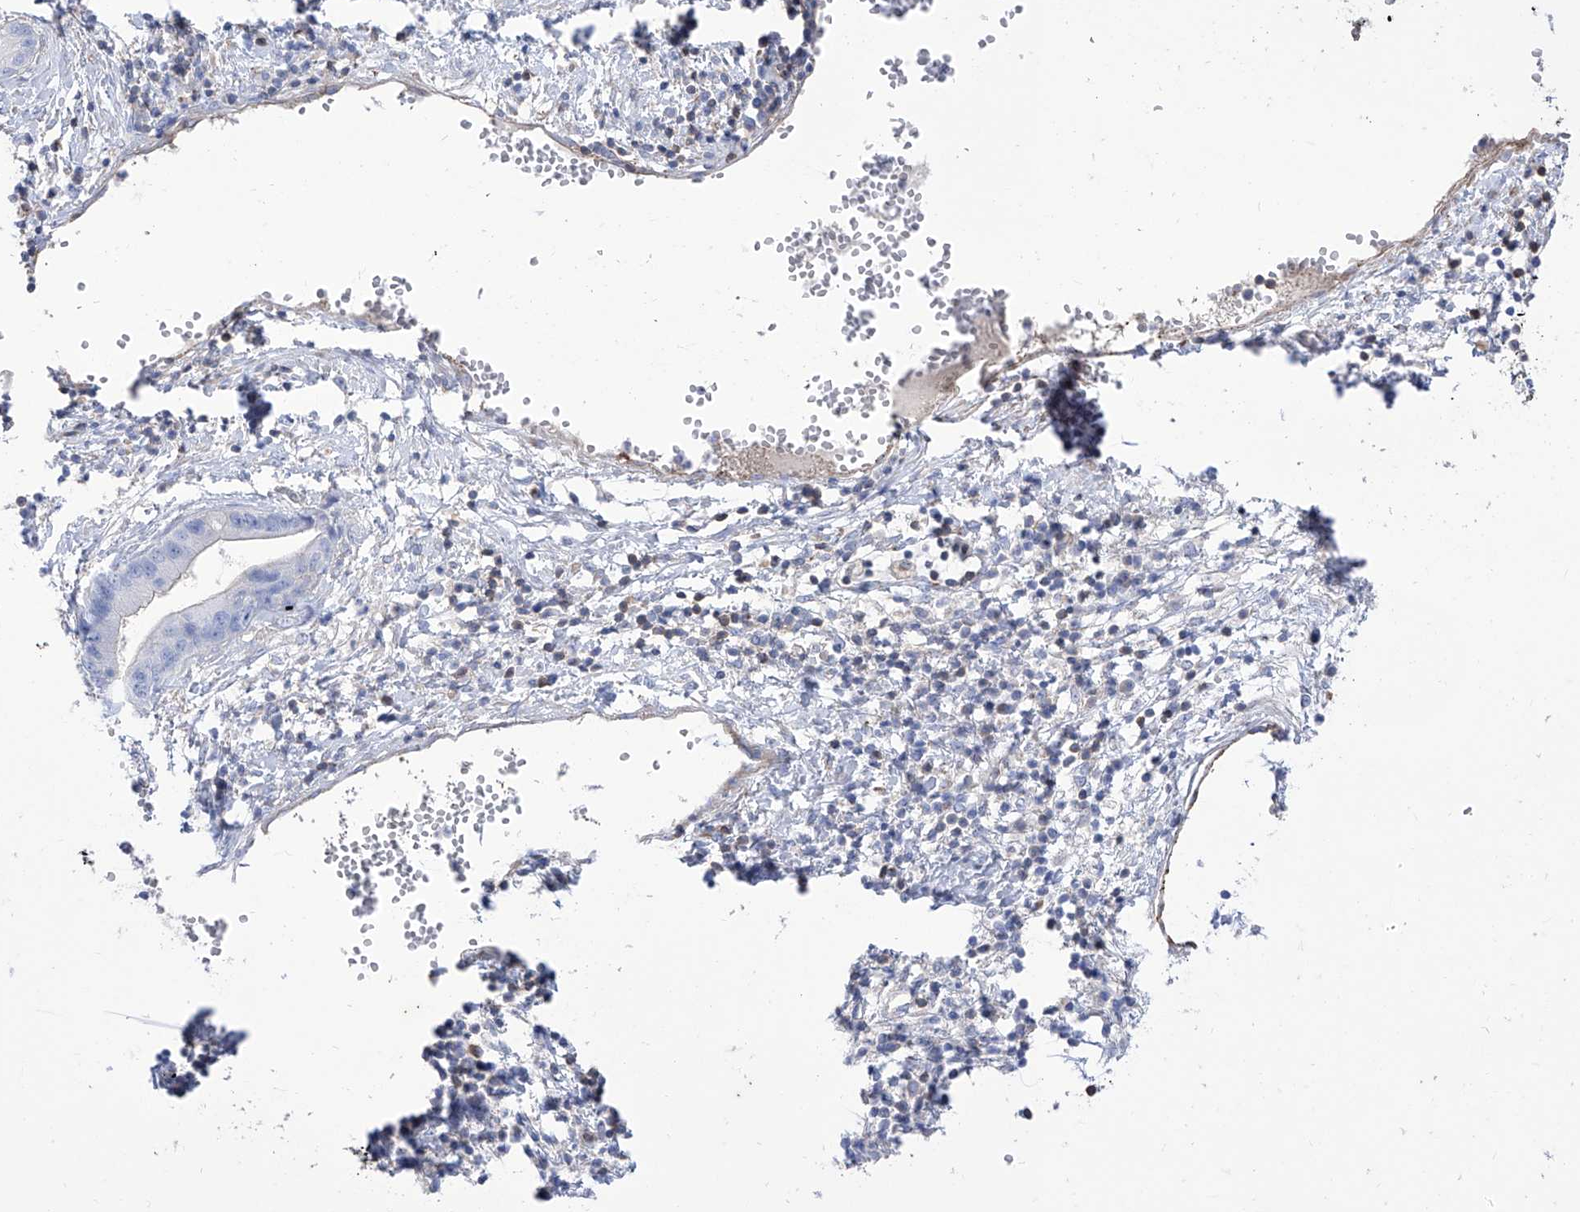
{"staining": {"intensity": "negative", "quantity": "none", "location": "none"}, "tissue": "cervical cancer", "cell_type": "Tumor cells", "image_type": "cancer", "snomed": [{"axis": "morphology", "description": "Adenocarcinoma, NOS"}, {"axis": "topography", "description": "Cervix"}], "caption": "This is an immunohistochemistry (IHC) photomicrograph of adenocarcinoma (cervical). There is no expression in tumor cells.", "gene": "C1orf74", "patient": {"sex": "female", "age": 44}}